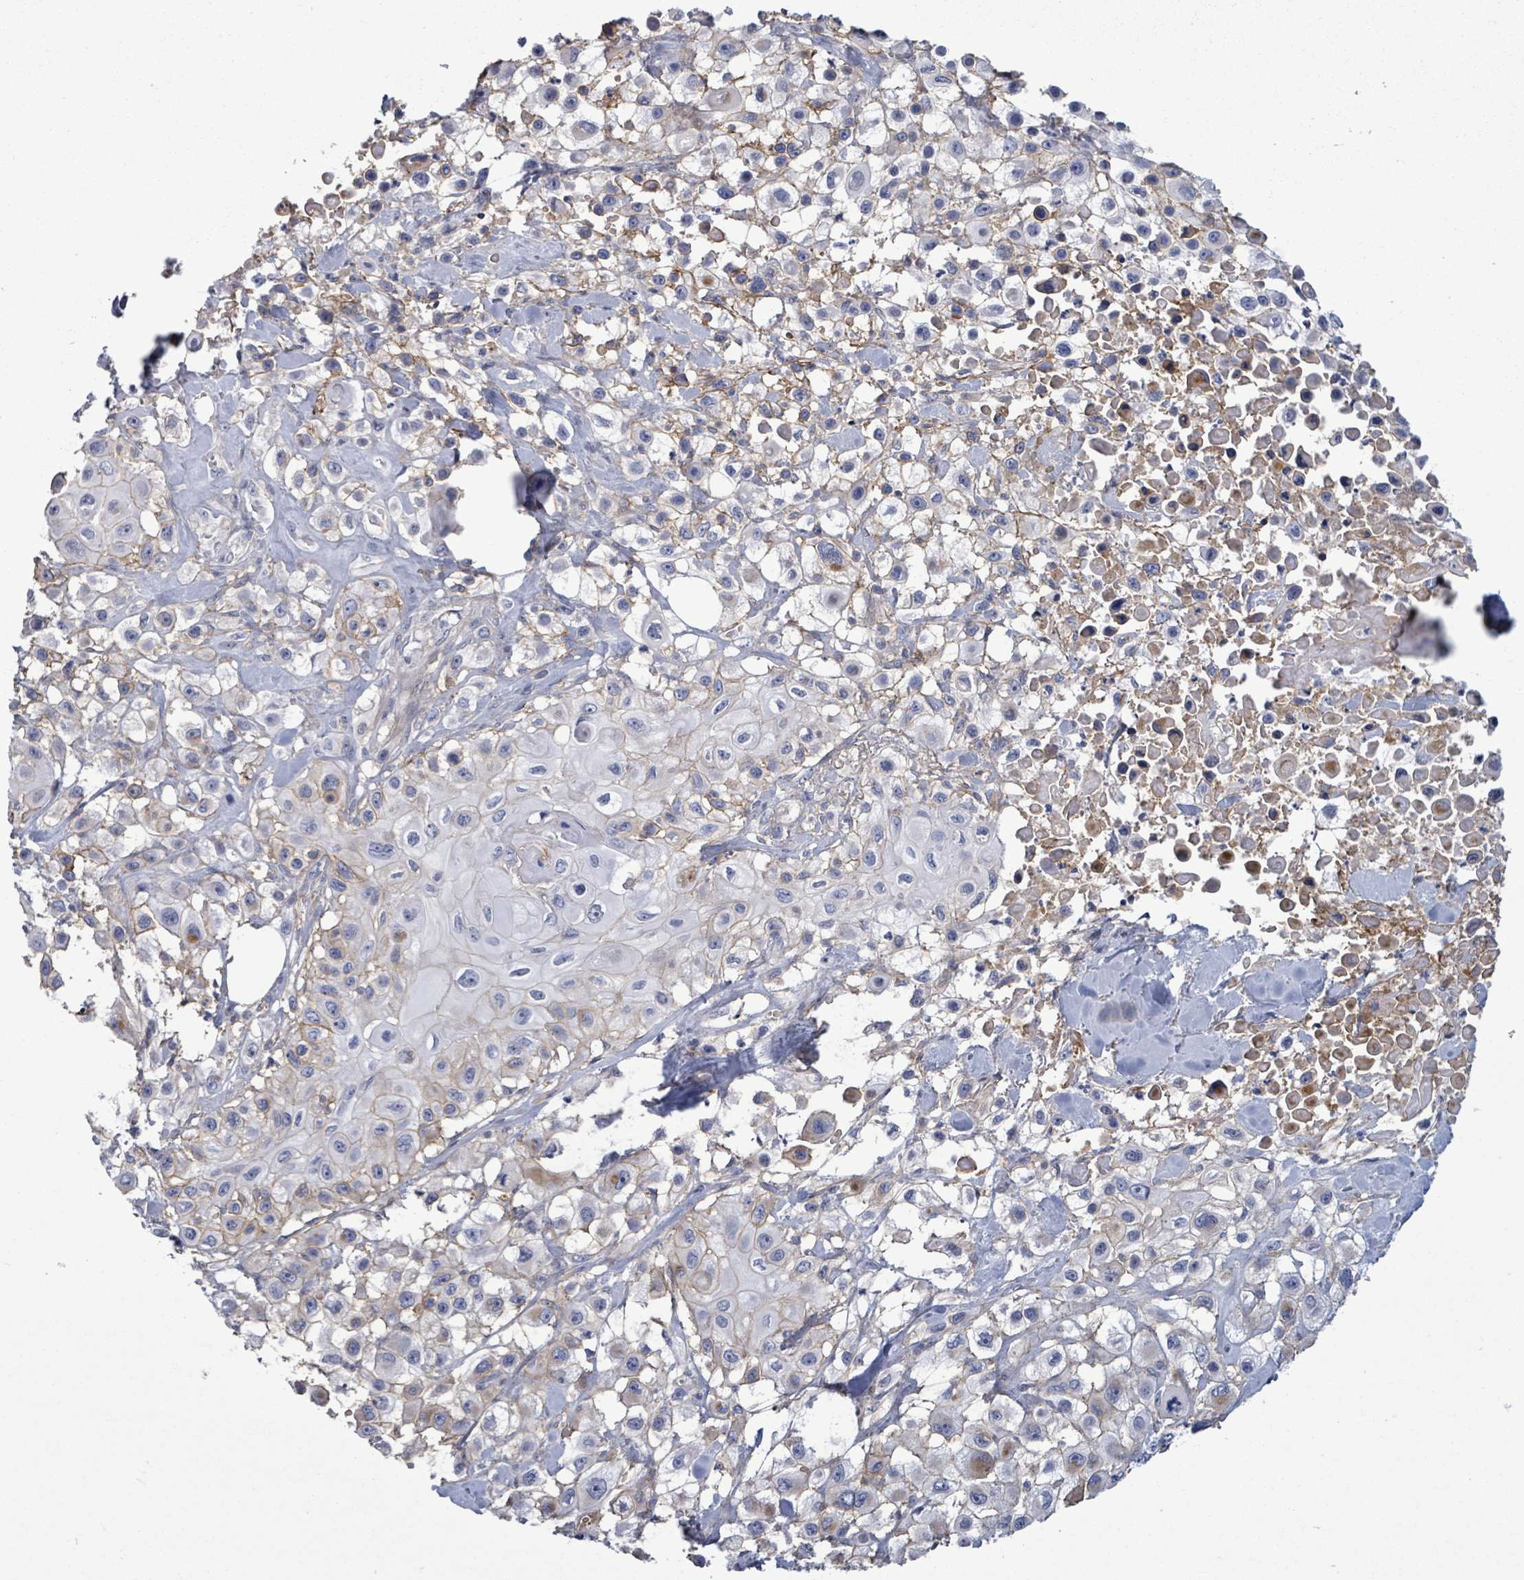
{"staining": {"intensity": "weak", "quantity": "<25%", "location": "cytoplasmic/membranous"}, "tissue": "skin cancer", "cell_type": "Tumor cells", "image_type": "cancer", "snomed": [{"axis": "morphology", "description": "Squamous cell carcinoma, NOS"}, {"axis": "topography", "description": "Skin"}], "caption": "Skin cancer (squamous cell carcinoma) stained for a protein using IHC exhibits no staining tumor cells.", "gene": "BSG", "patient": {"sex": "male", "age": 63}}